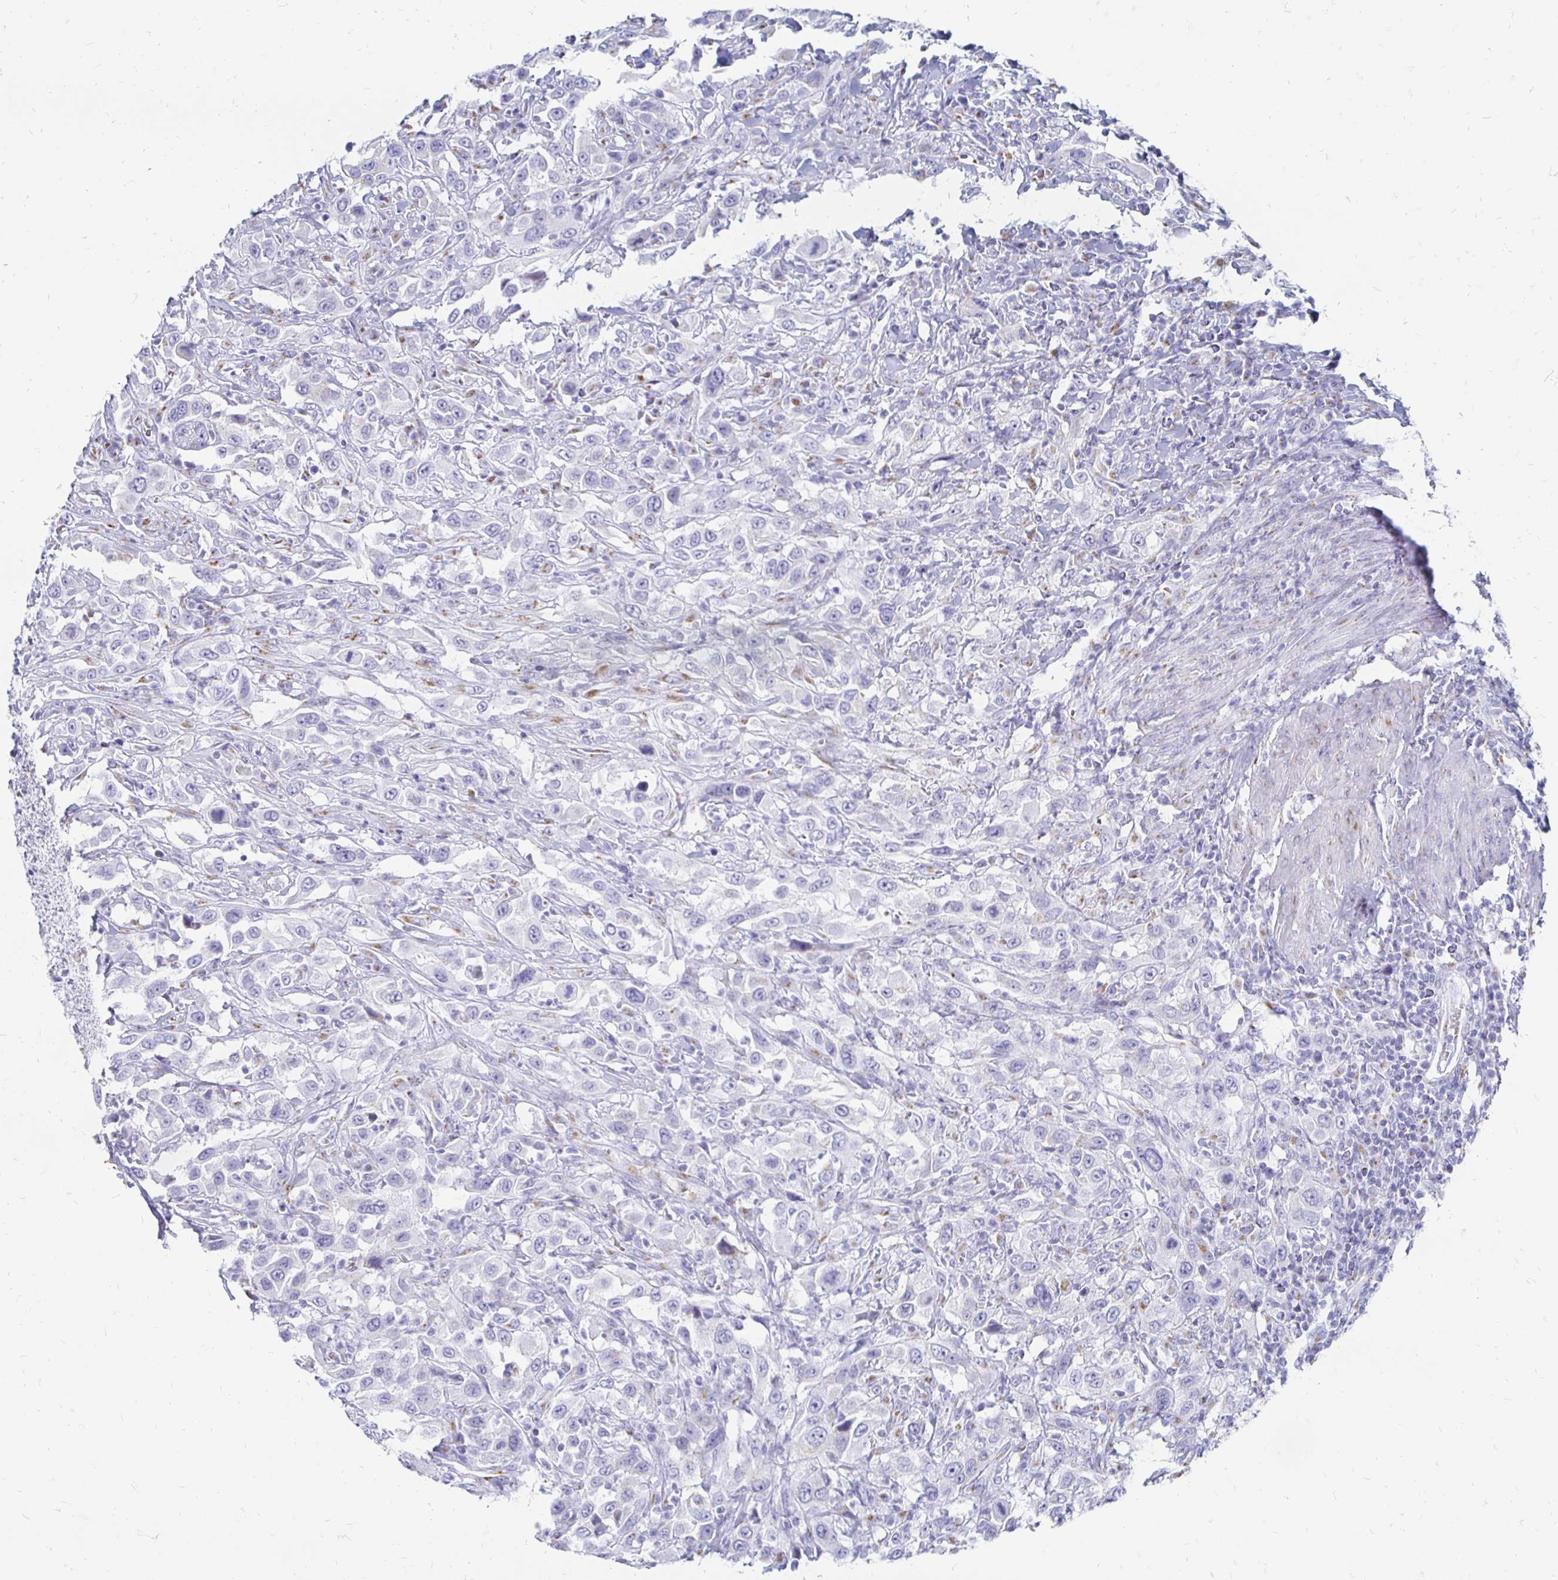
{"staining": {"intensity": "negative", "quantity": "none", "location": "none"}, "tissue": "urothelial cancer", "cell_type": "Tumor cells", "image_type": "cancer", "snomed": [{"axis": "morphology", "description": "Urothelial carcinoma, High grade"}, {"axis": "topography", "description": "Urinary bladder"}], "caption": "Urothelial cancer was stained to show a protein in brown. There is no significant expression in tumor cells.", "gene": "PAGE4", "patient": {"sex": "male", "age": 61}}